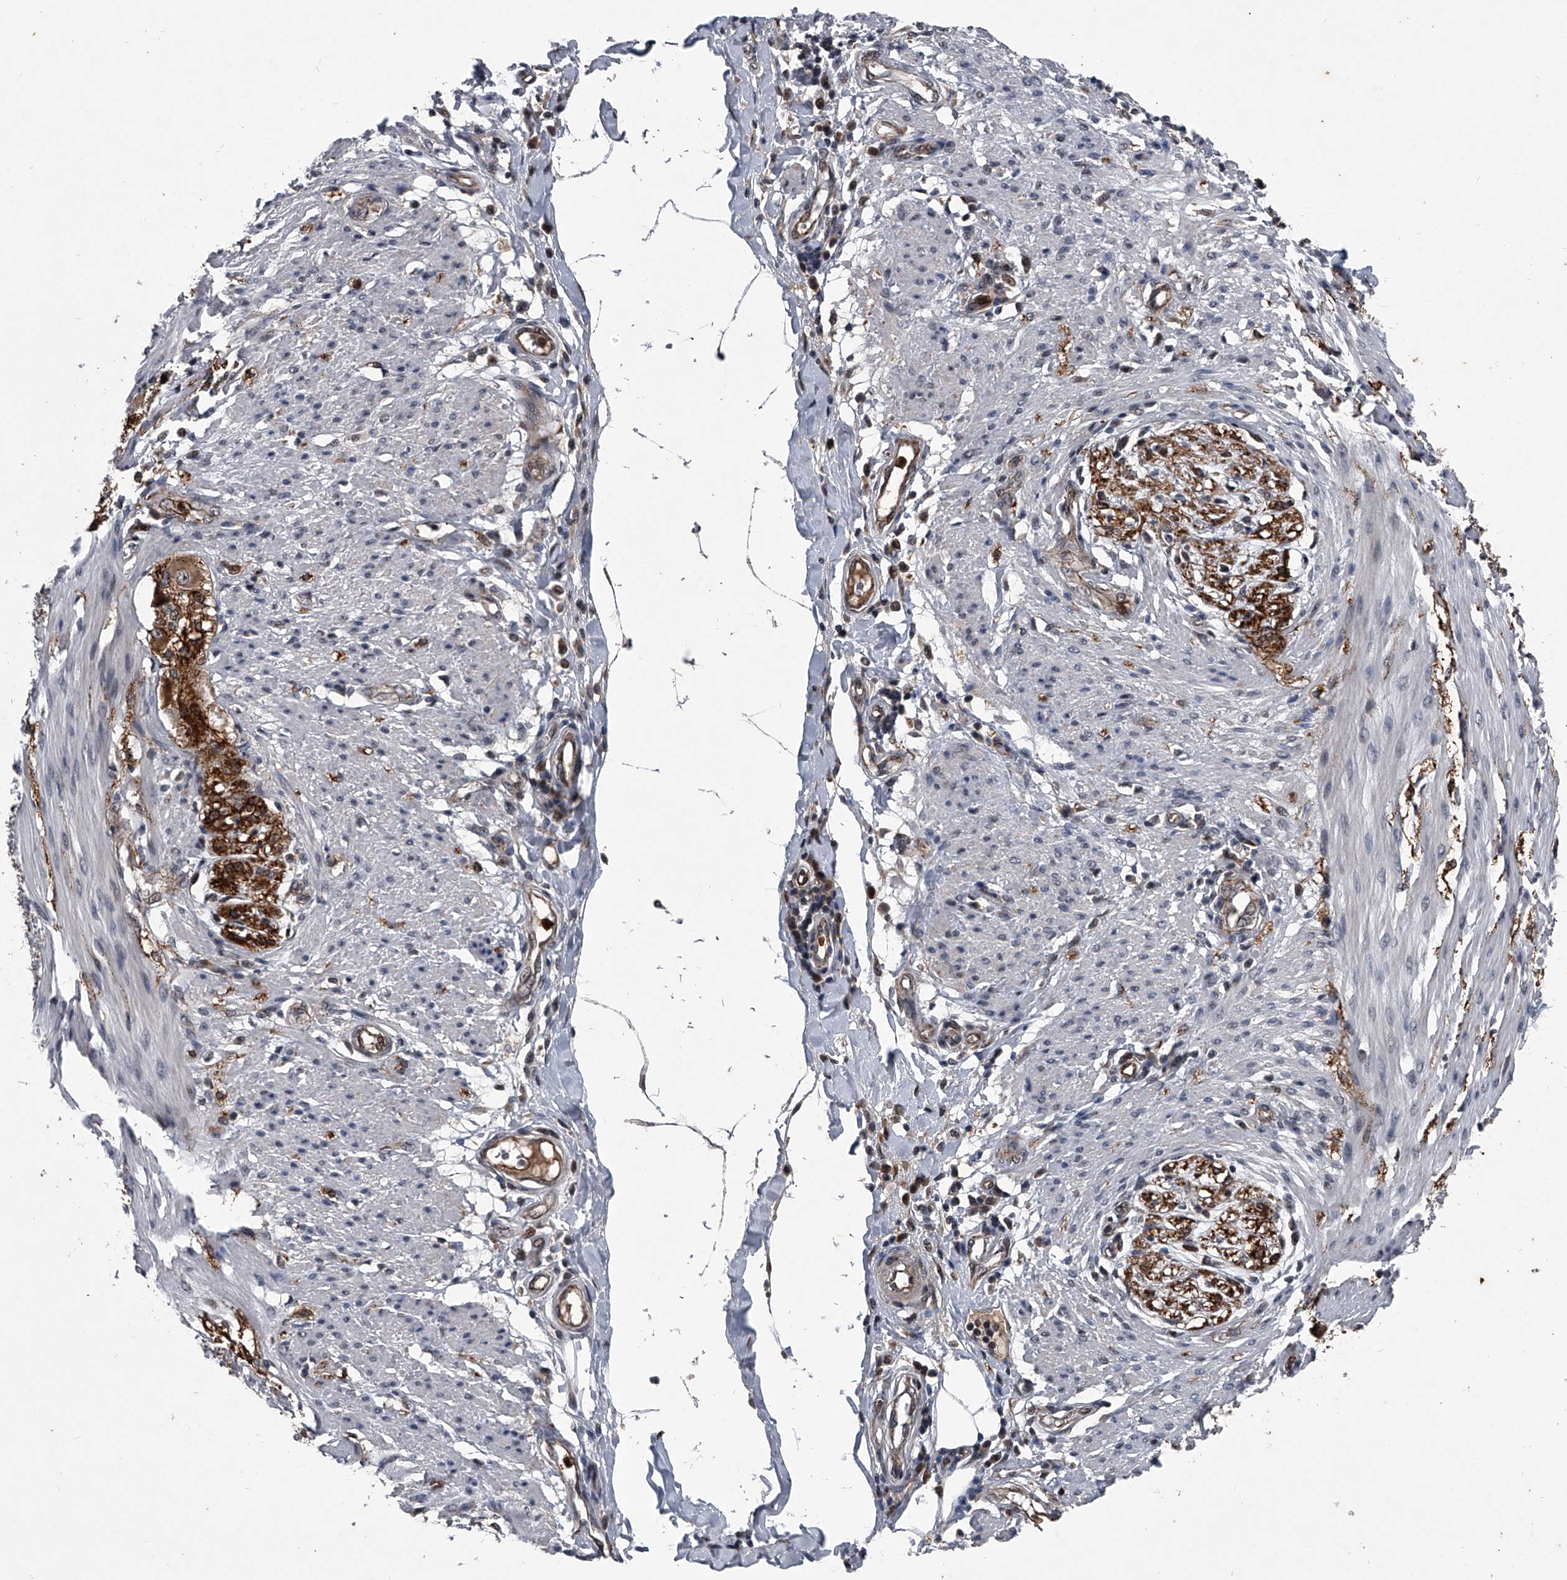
{"staining": {"intensity": "weak", "quantity": "<25%", "location": "nuclear"}, "tissue": "smooth muscle", "cell_type": "Smooth muscle cells", "image_type": "normal", "snomed": [{"axis": "morphology", "description": "Normal tissue, NOS"}, {"axis": "morphology", "description": "Adenocarcinoma, NOS"}, {"axis": "topography", "description": "Colon"}, {"axis": "topography", "description": "Peripheral nerve tissue"}], "caption": "The image reveals no staining of smooth muscle cells in unremarkable smooth muscle.", "gene": "MAPKAP1", "patient": {"sex": "male", "age": 14}}